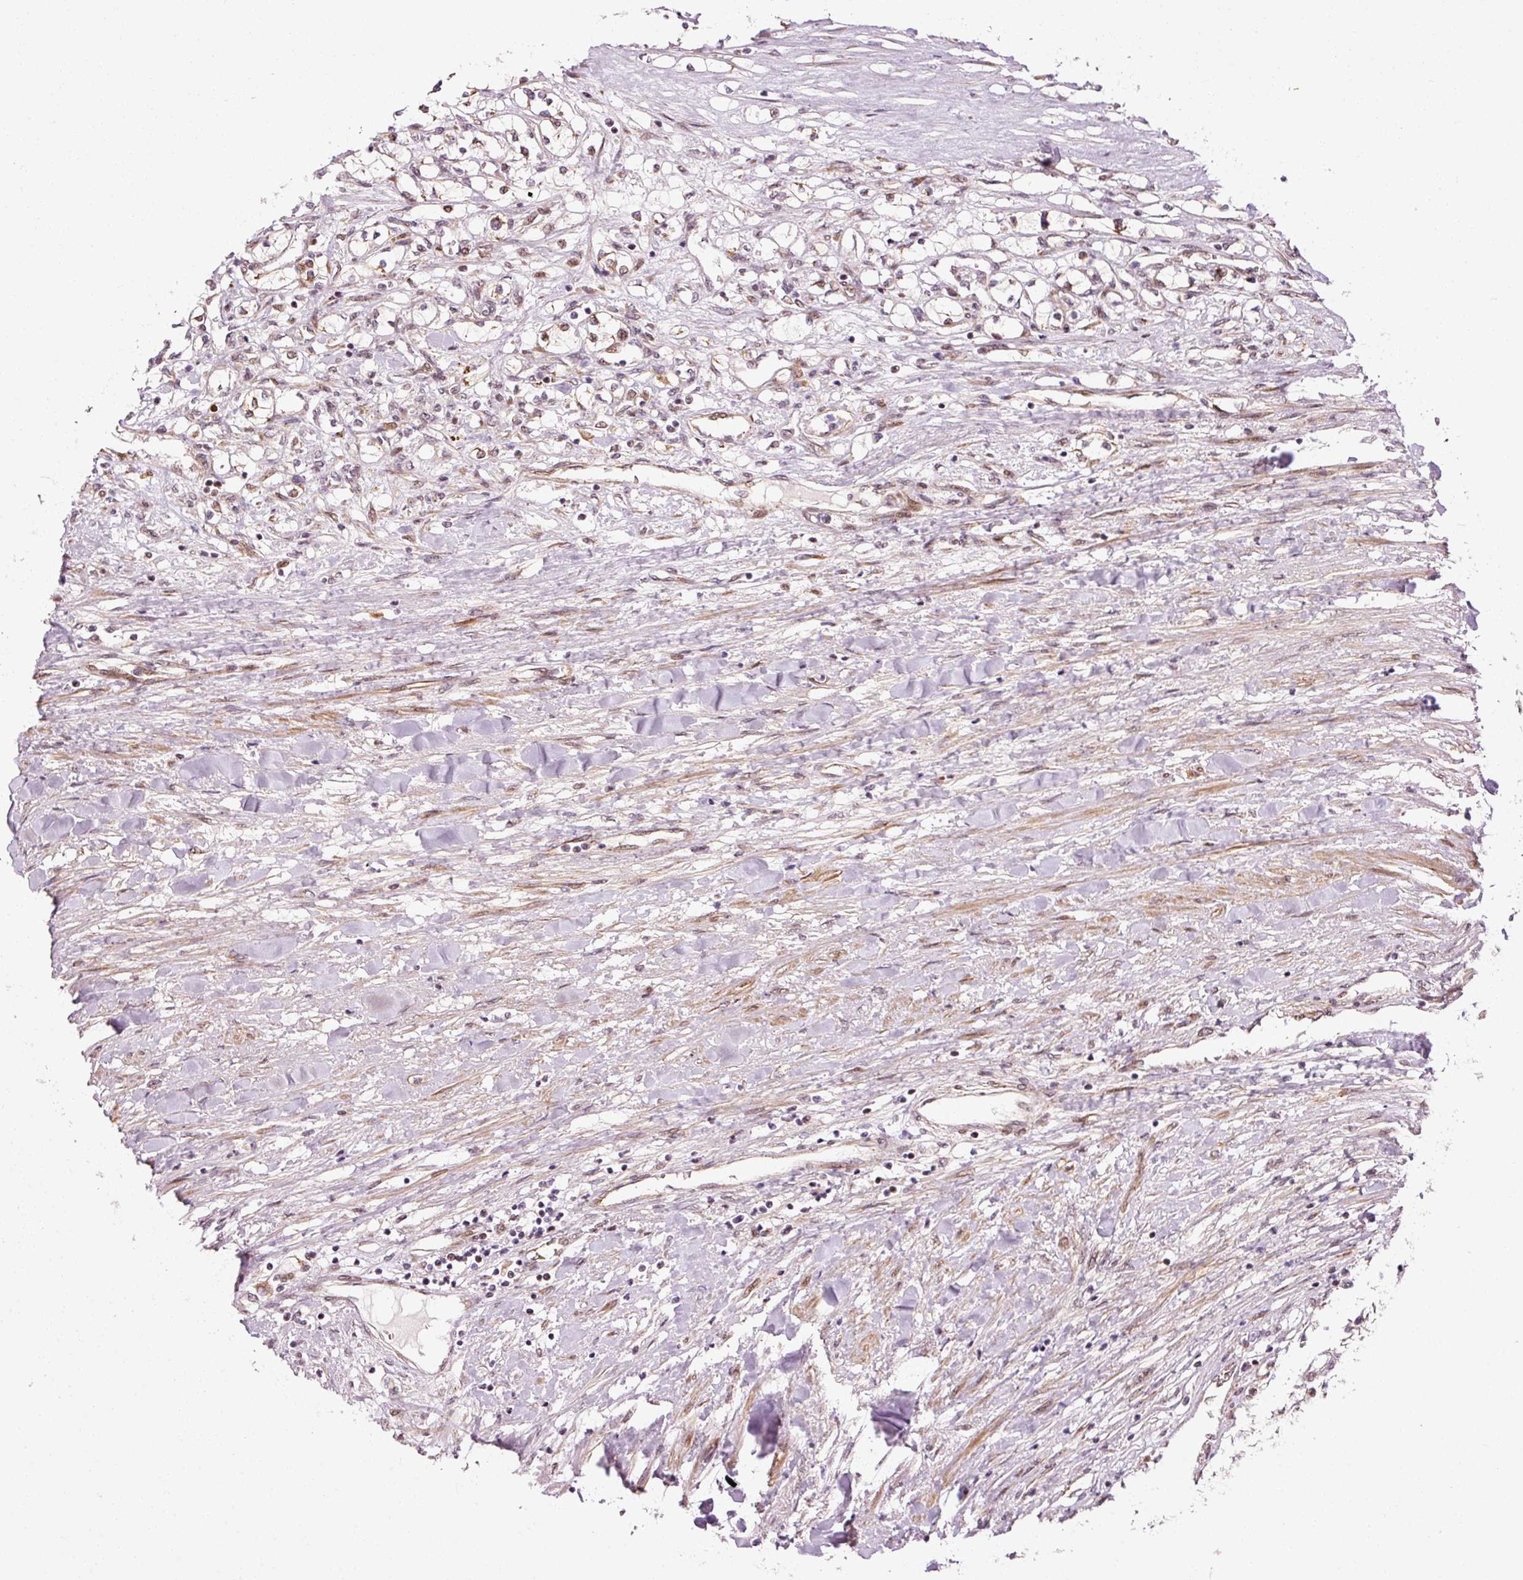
{"staining": {"intensity": "weak", "quantity": "25%-75%", "location": "nuclear"}, "tissue": "renal cancer", "cell_type": "Tumor cells", "image_type": "cancer", "snomed": [{"axis": "morphology", "description": "Adenocarcinoma, NOS"}, {"axis": "topography", "description": "Kidney"}], "caption": "Human renal cancer stained with a protein marker exhibits weak staining in tumor cells.", "gene": "ANKRD20A1", "patient": {"sex": "male", "age": 68}}